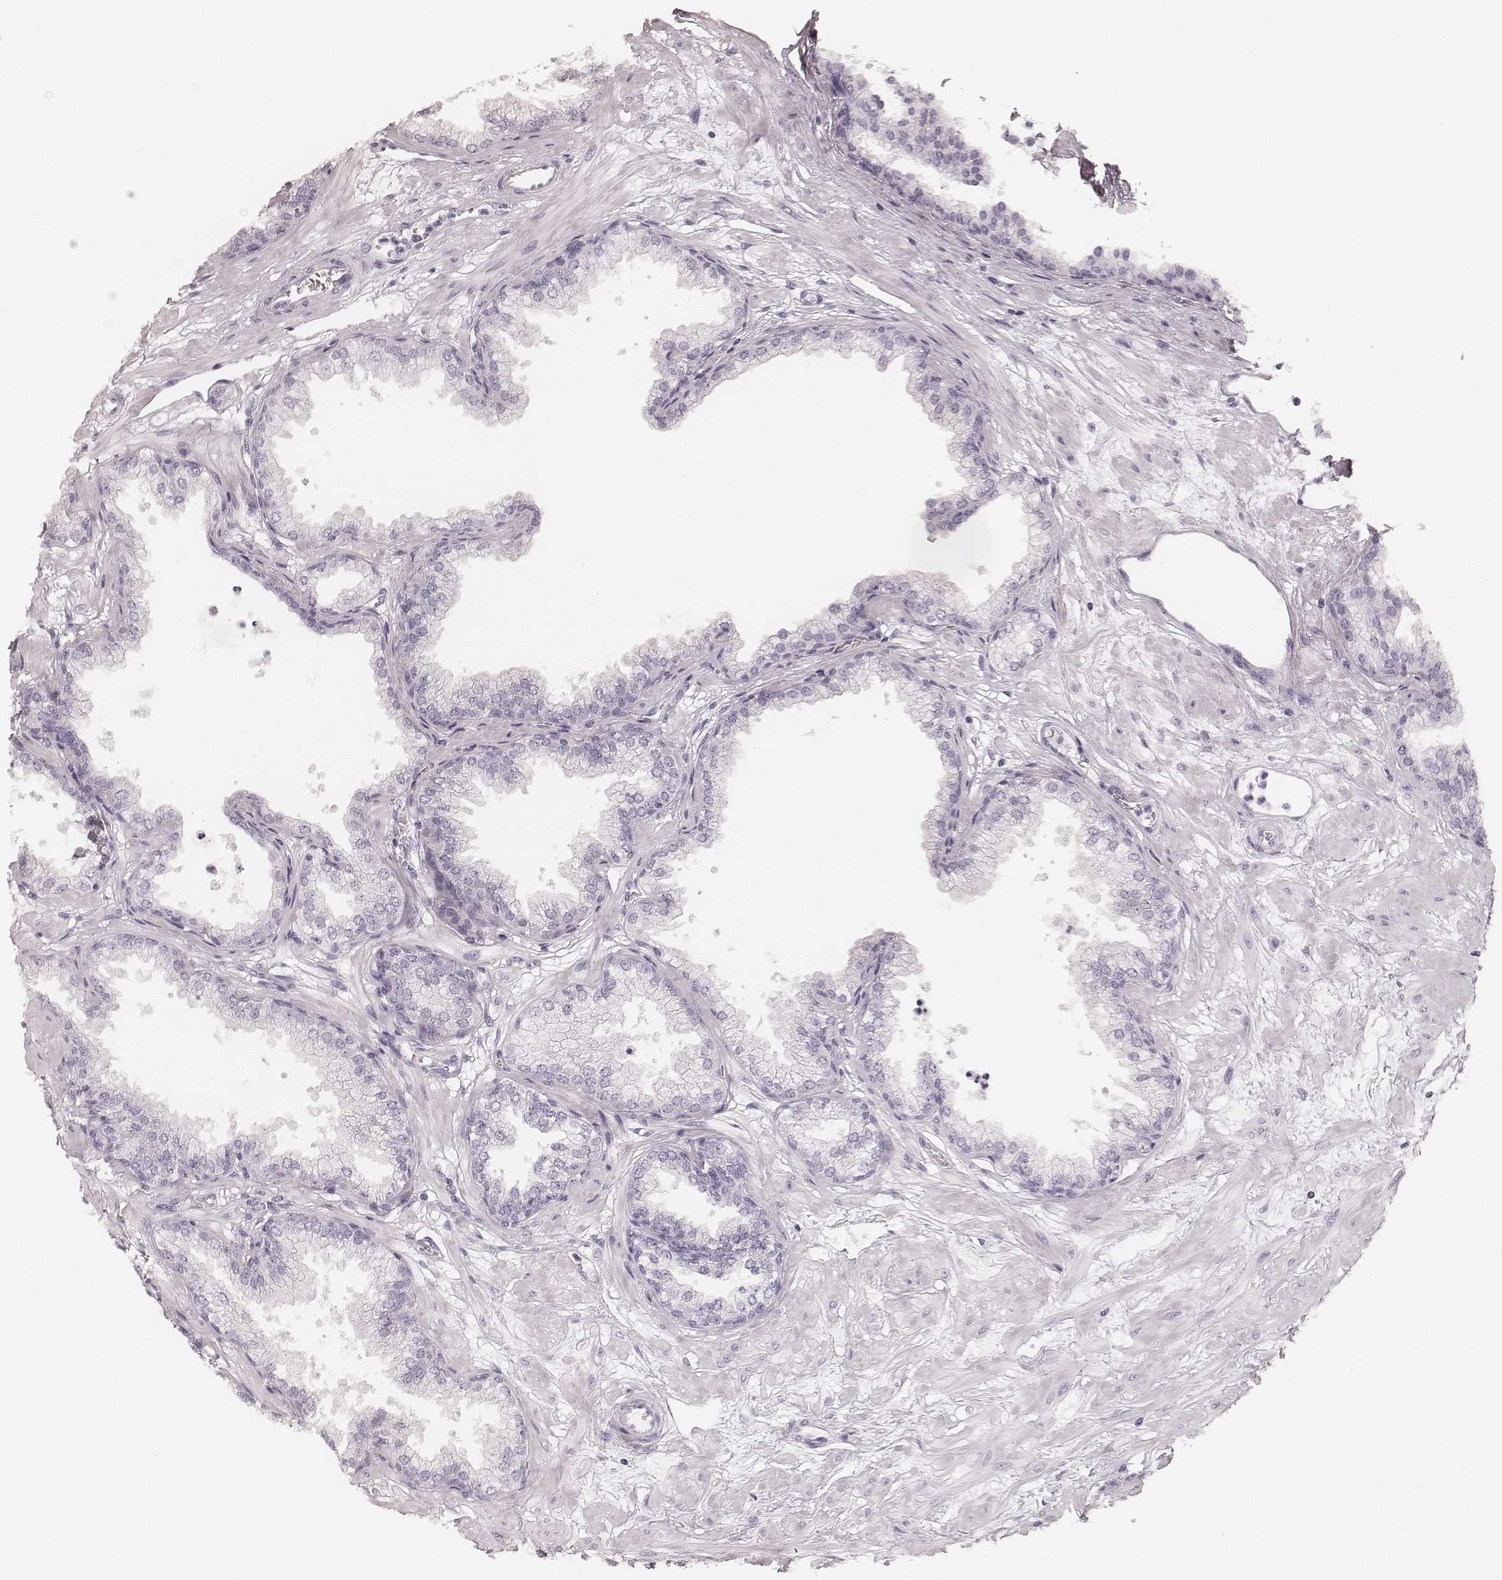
{"staining": {"intensity": "negative", "quantity": "none", "location": "none"}, "tissue": "prostate", "cell_type": "Glandular cells", "image_type": "normal", "snomed": [{"axis": "morphology", "description": "Normal tissue, NOS"}, {"axis": "topography", "description": "Prostate"}], "caption": "IHC image of unremarkable prostate: human prostate stained with DAB displays no significant protein expression in glandular cells.", "gene": "HNF4G", "patient": {"sex": "male", "age": 37}}